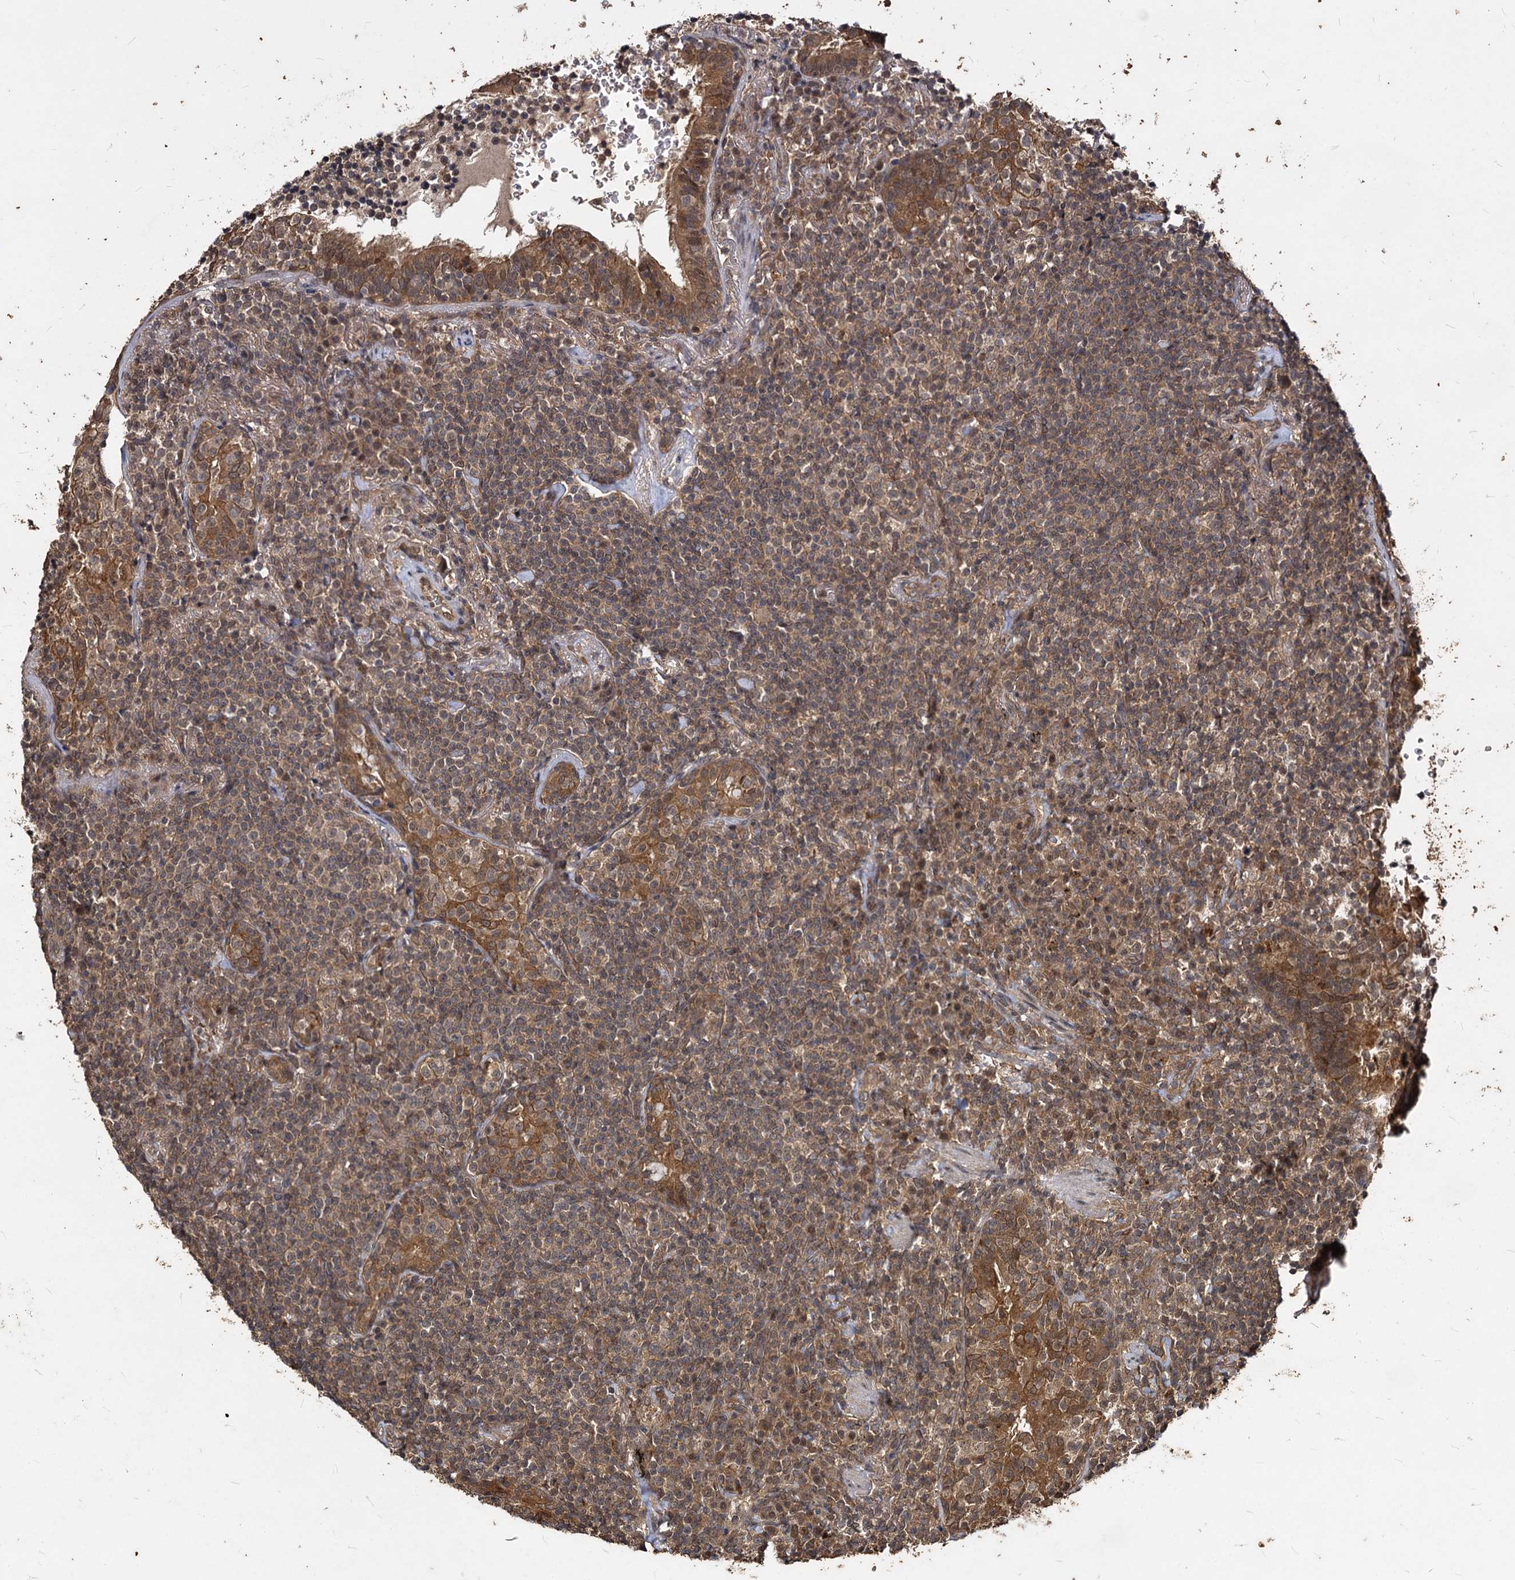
{"staining": {"intensity": "weak", "quantity": ">75%", "location": "cytoplasmic/membranous"}, "tissue": "lymphoma", "cell_type": "Tumor cells", "image_type": "cancer", "snomed": [{"axis": "morphology", "description": "Malignant lymphoma, non-Hodgkin's type, Low grade"}, {"axis": "topography", "description": "Lung"}], "caption": "Immunohistochemical staining of human lymphoma shows weak cytoplasmic/membranous protein positivity in about >75% of tumor cells.", "gene": "VPS51", "patient": {"sex": "female", "age": 71}}